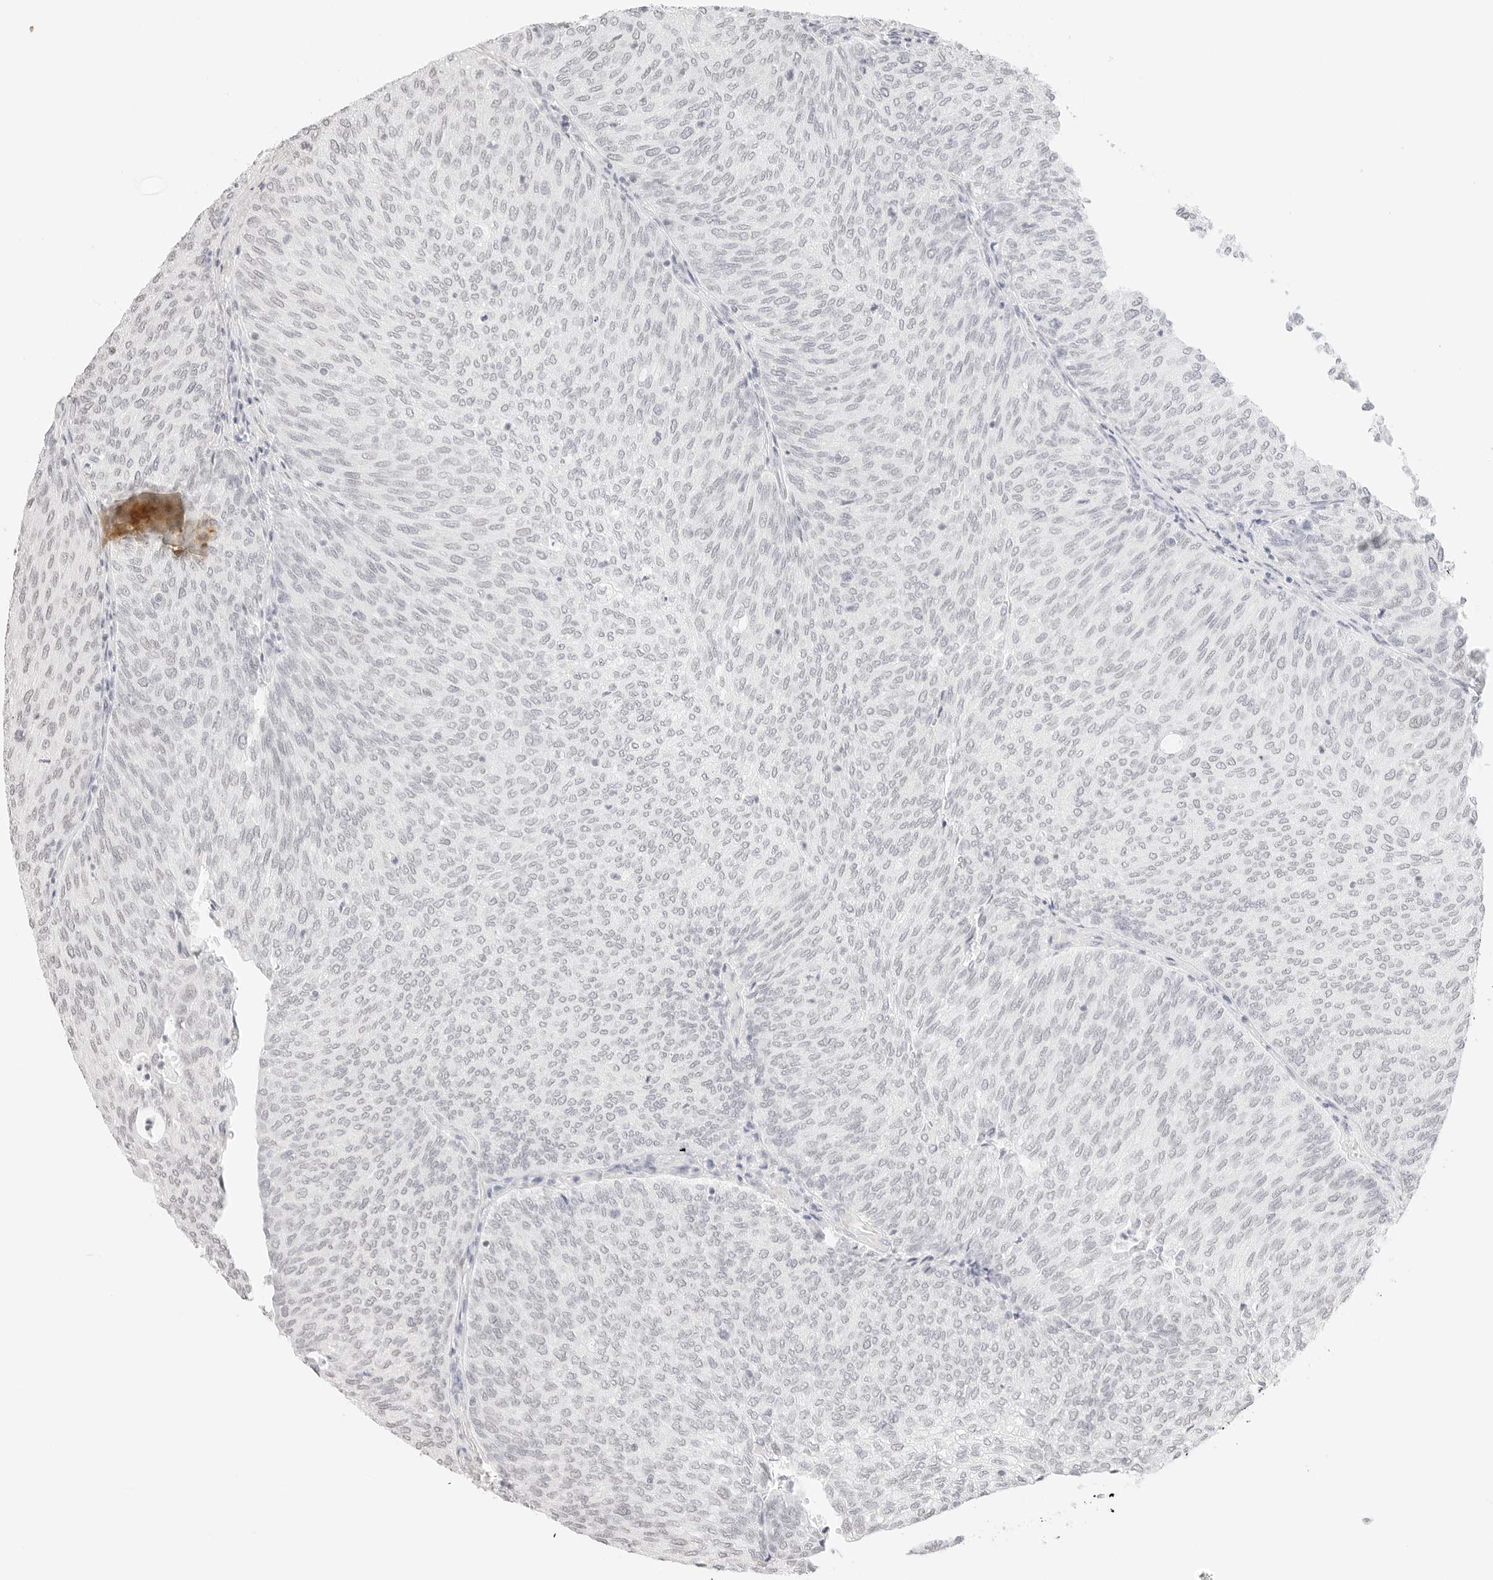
{"staining": {"intensity": "negative", "quantity": "none", "location": "none"}, "tissue": "urothelial cancer", "cell_type": "Tumor cells", "image_type": "cancer", "snomed": [{"axis": "morphology", "description": "Urothelial carcinoma, Low grade"}, {"axis": "topography", "description": "Urinary bladder"}], "caption": "Urothelial cancer was stained to show a protein in brown. There is no significant expression in tumor cells.", "gene": "FBLN5", "patient": {"sex": "female", "age": 79}}